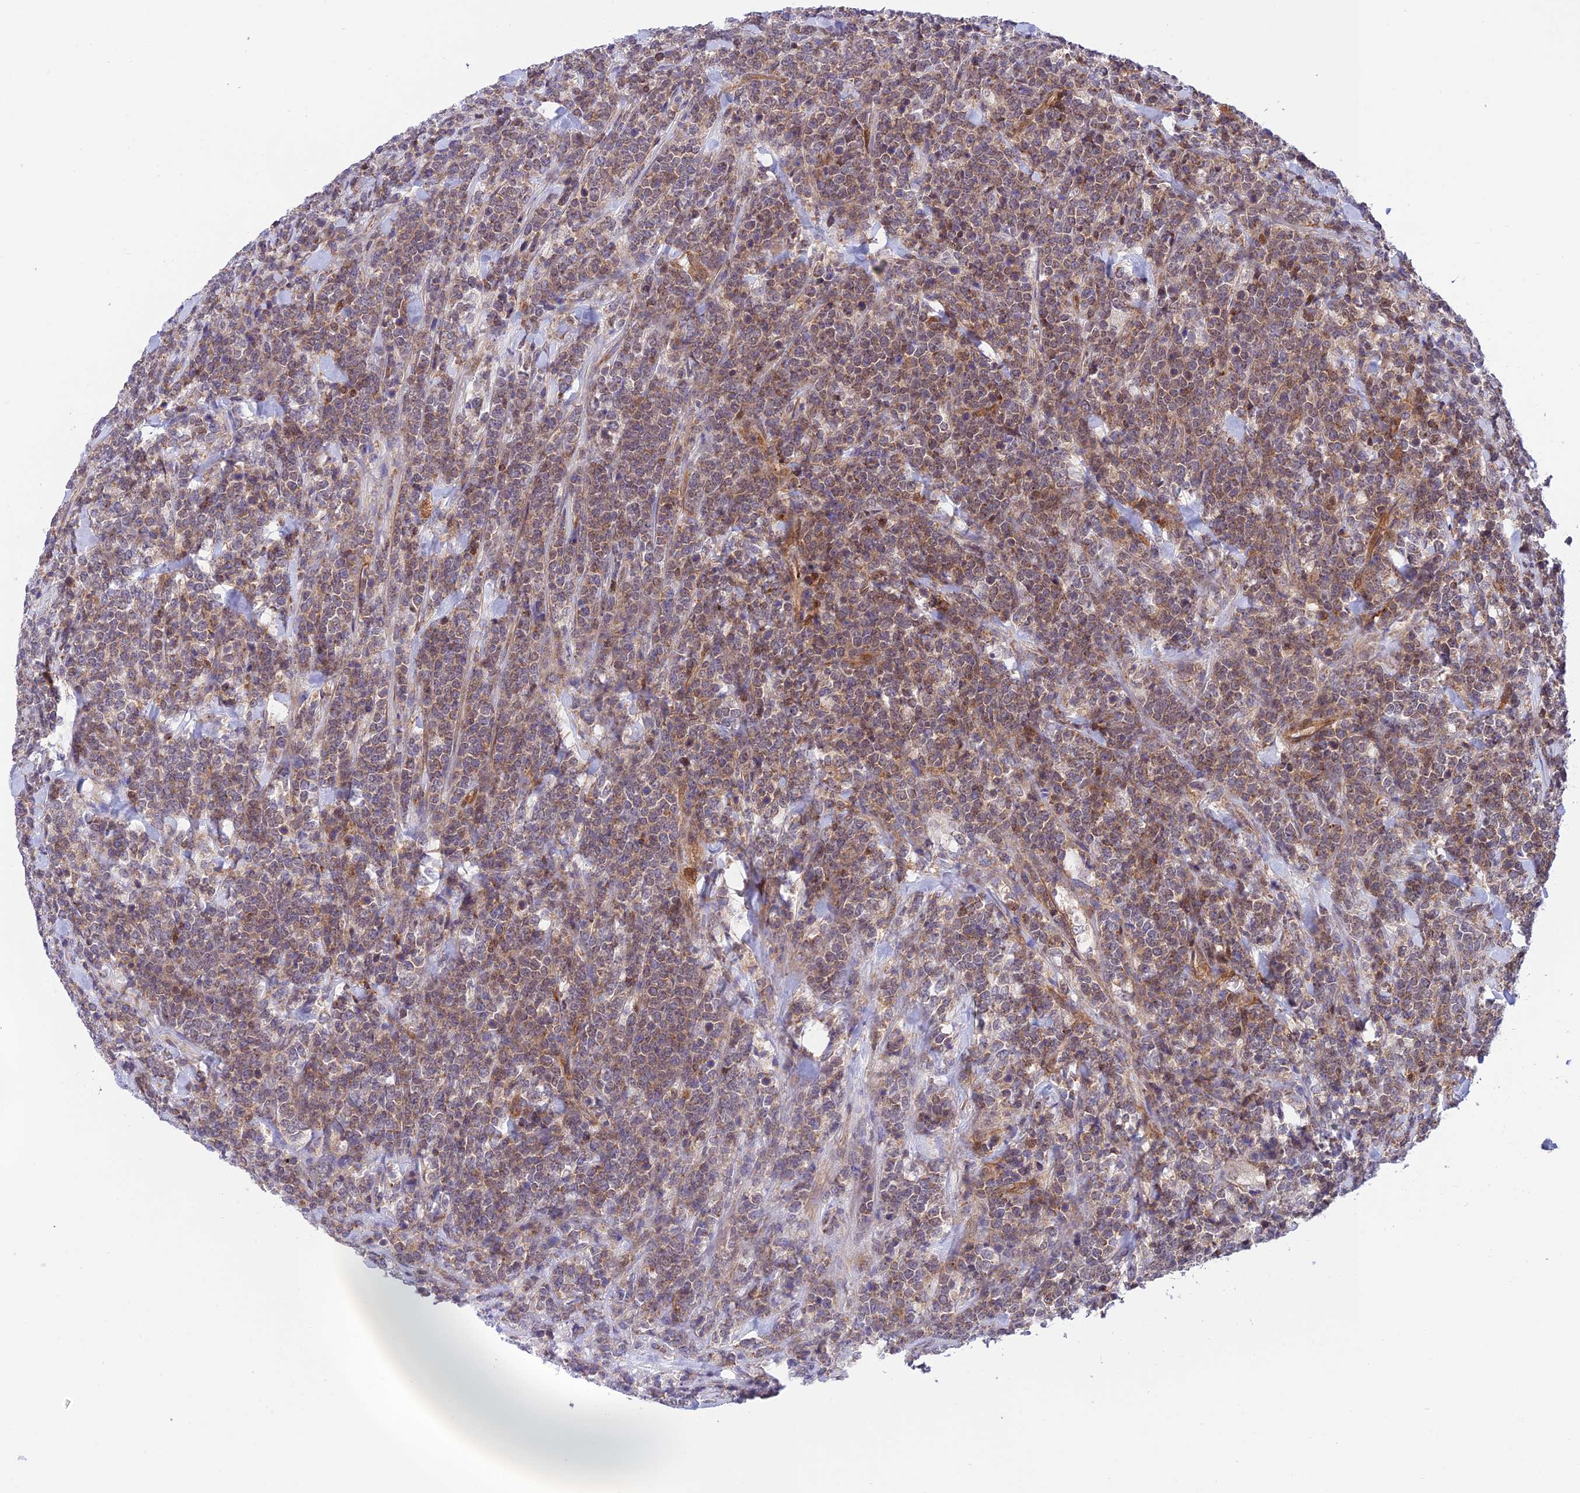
{"staining": {"intensity": "moderate", "quantity": "25%-75%", "location": "cytoplasmic/membranous"}, "tissue": "lymphoma", "cell_type": "Tumor cells", "image_type": "cancer", "snomed": [{"axis": "morphology", "description": "Malignant lymphoma, non-Hodgkin's type, High grade"}, {"axis": "topography", "description": "Small intestine"}], "caption": "Immunohistochemistry micrograph of lymphoma stained for a protein (brown), which exhibits medium levels of moderate cytoplasmic/membranous positivity in approximately 25%-75% of tumor cells.", "gene": "EVI5L", "patient": {"sex": "male", "age": 8}}